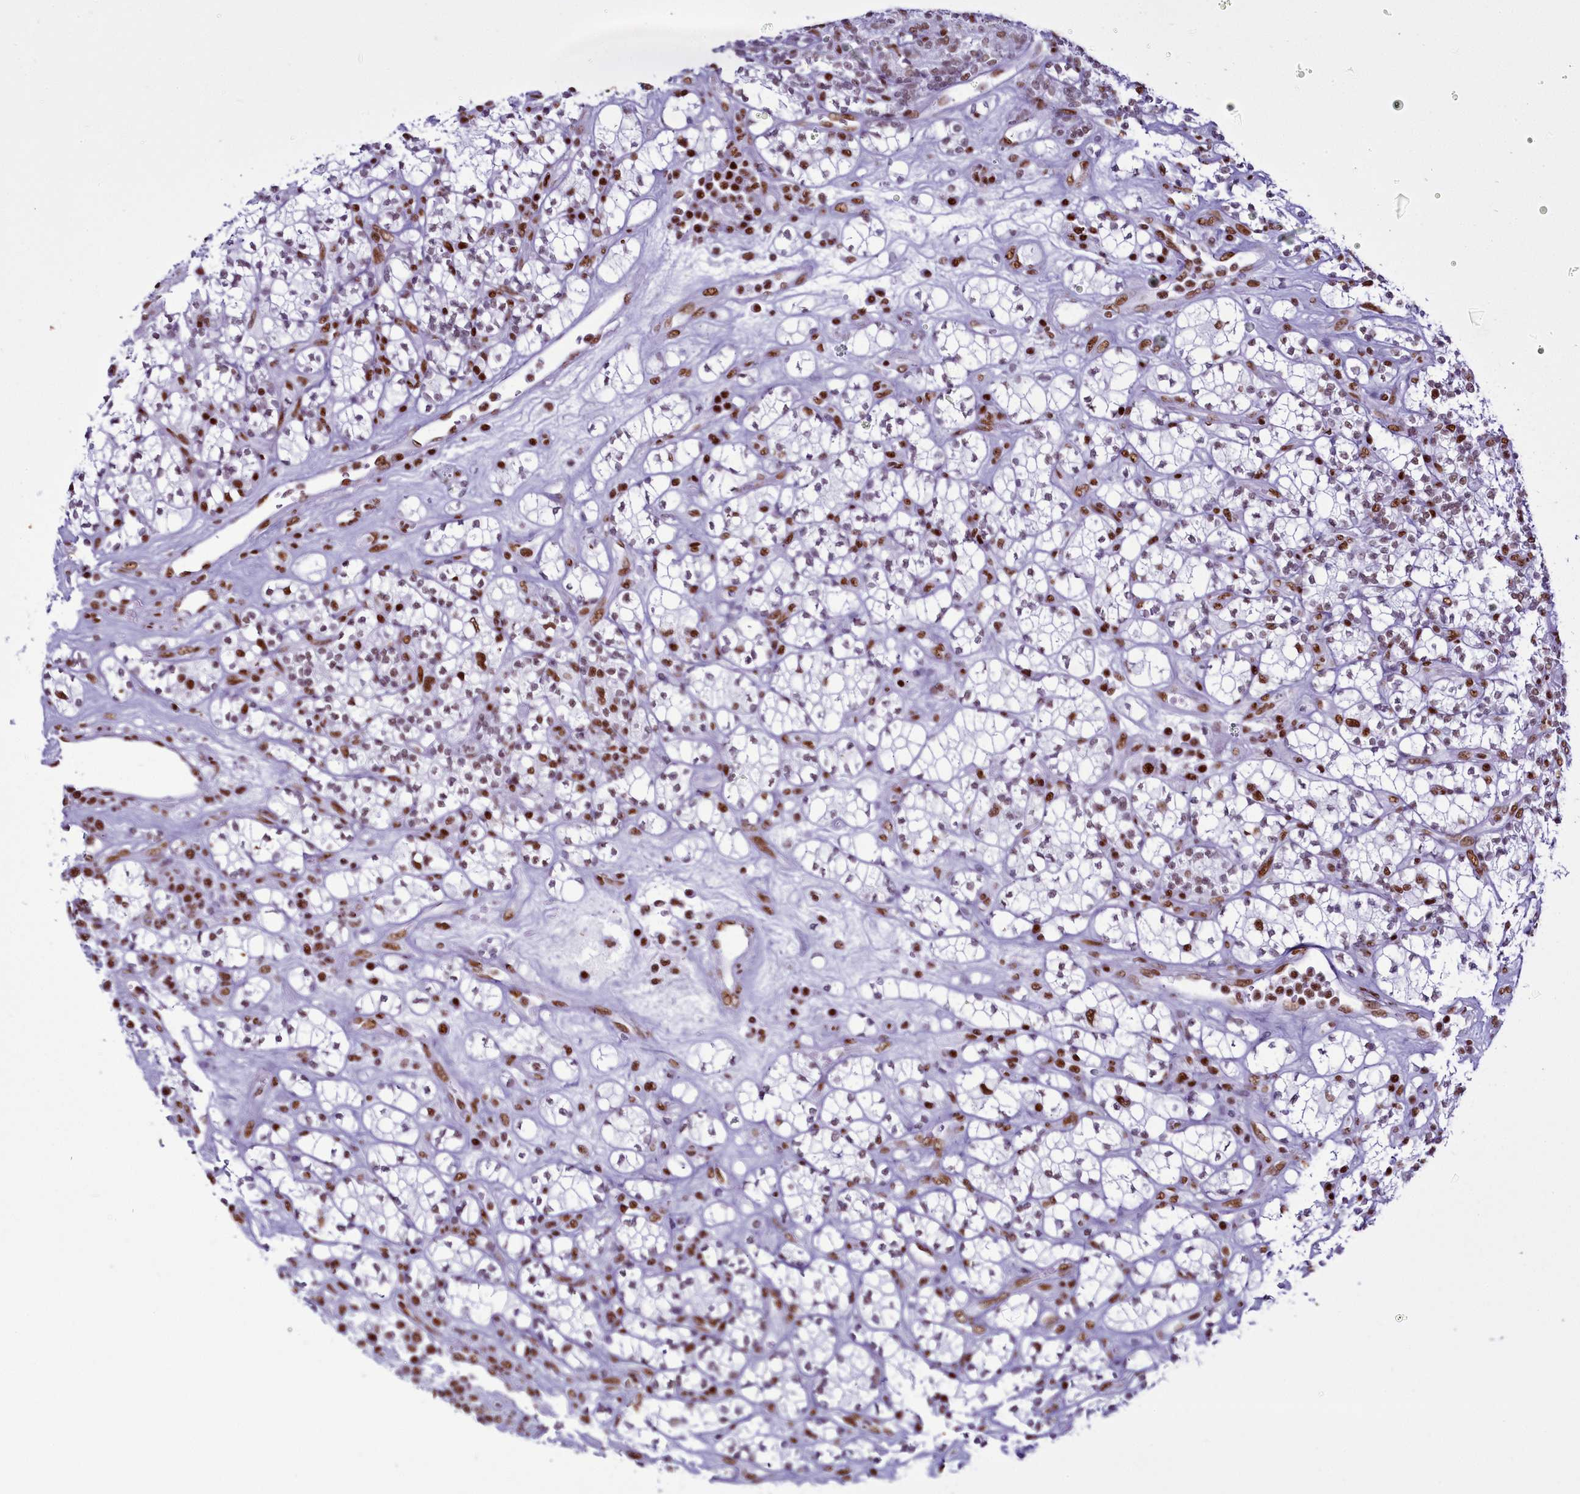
{"staining": {"intensity": "moderate", "quantity": ">75%", "location": "nuclear"}, "tissue": "renal cancer", "cell_type": "Tumor cells", "image_type": "cancer", "snomed": [{"axis": "morphology", "description": "Adenocarcinoma, NOS"}, {"axis": "topography", "description": "Kidney"}], "caption": "Human adenocarcinoma (renal) stained with a protein marker demonstrates moderate staining in tumor cells.", "gene": "RALY", "patient": {"sex": "male", "age": 77}}